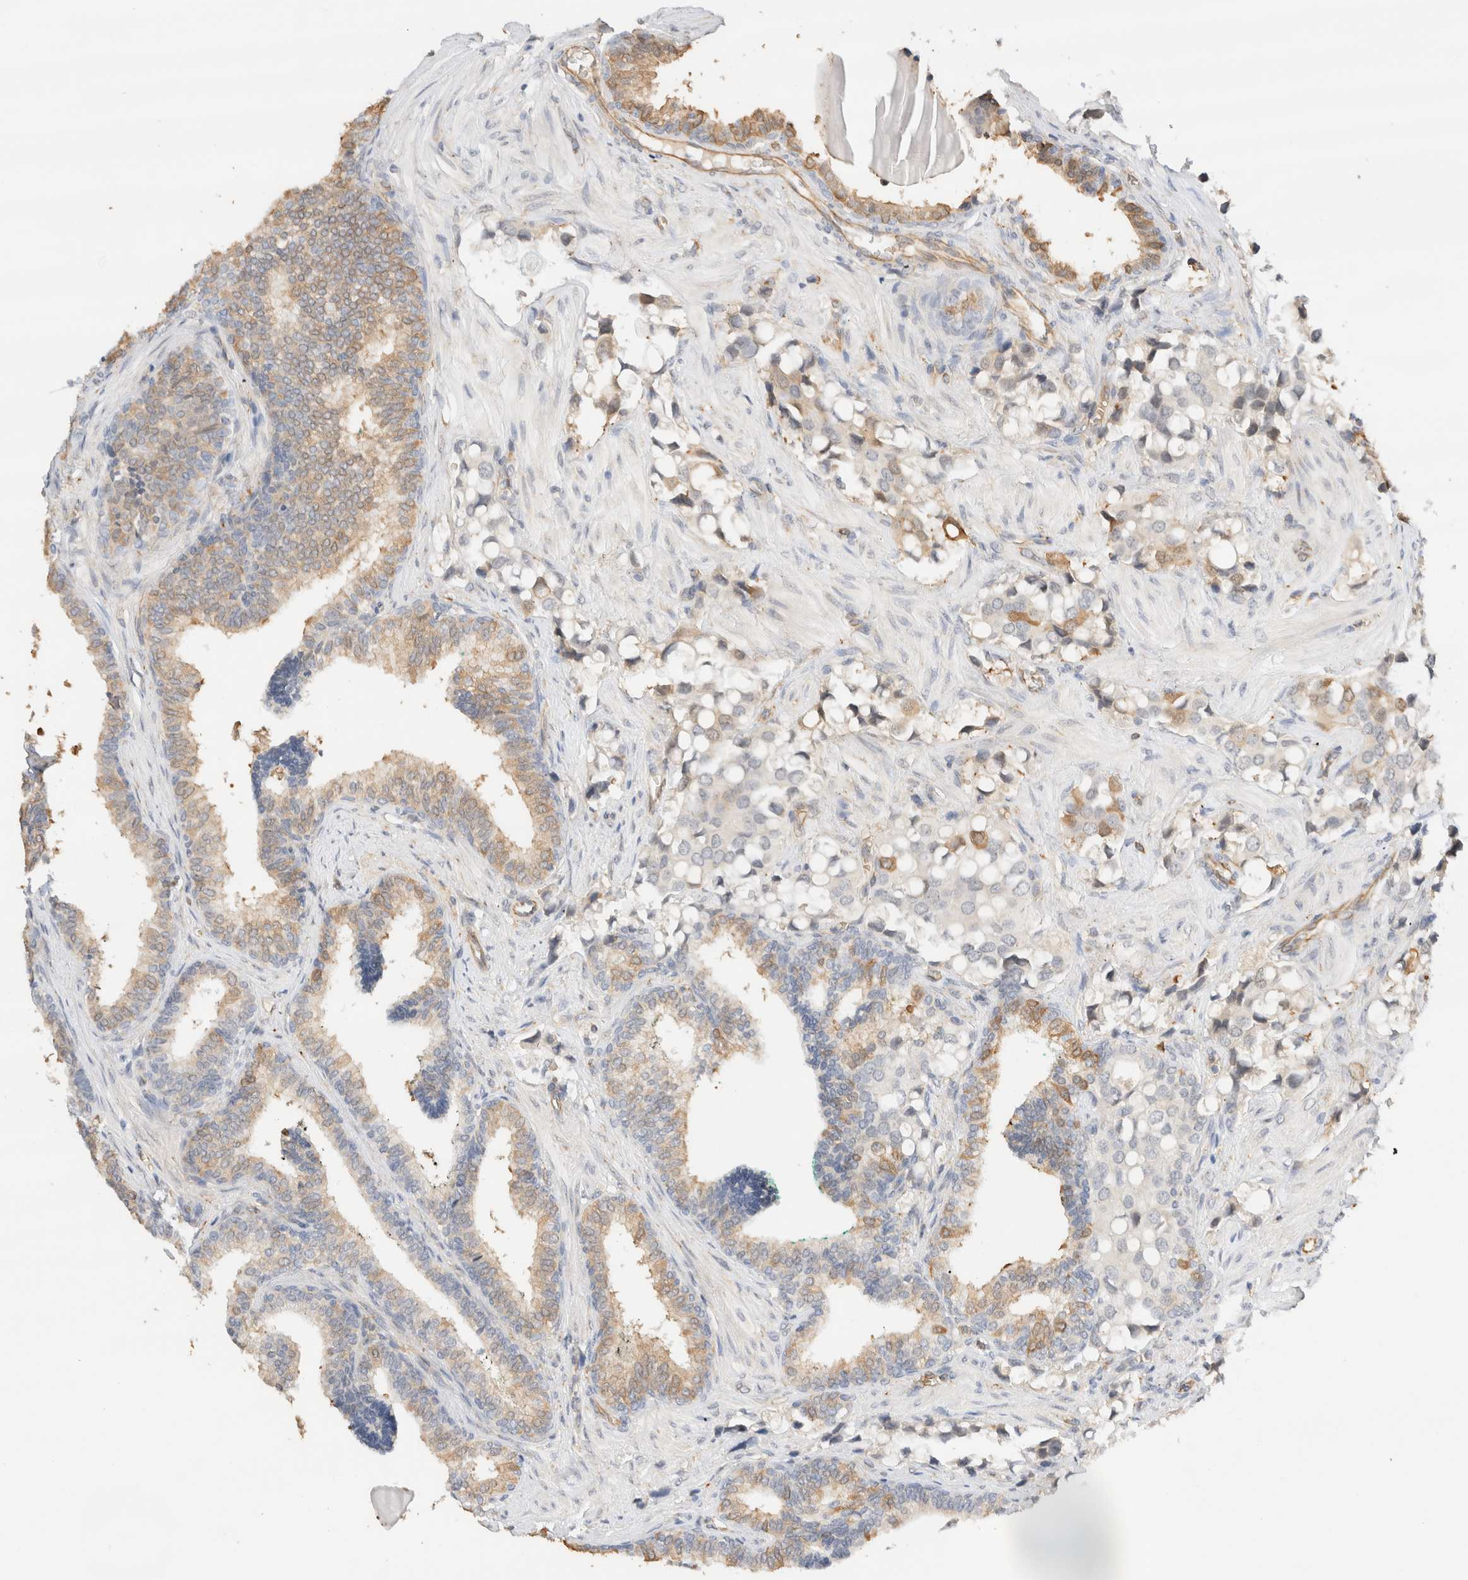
{"staining": {"intensity": "weak", "quantity": "<25%", "location": "cytoplasmic/membranous"}, "tissue": "prostate cancer", "cell_type": "Tumor cells", "image_type": "cancer", "snomed": [{"axis": "morphology", "description": "Adenocarcinoma, High grade"}, {"axis": "topography", "description": "Prostate"}], "caption": "Tumor cells are negative for protein expression in human high-grade adenocarcinoma (prostate).", "gene": "SYVN1", "patient": {"sex": "male", "age": 52}}